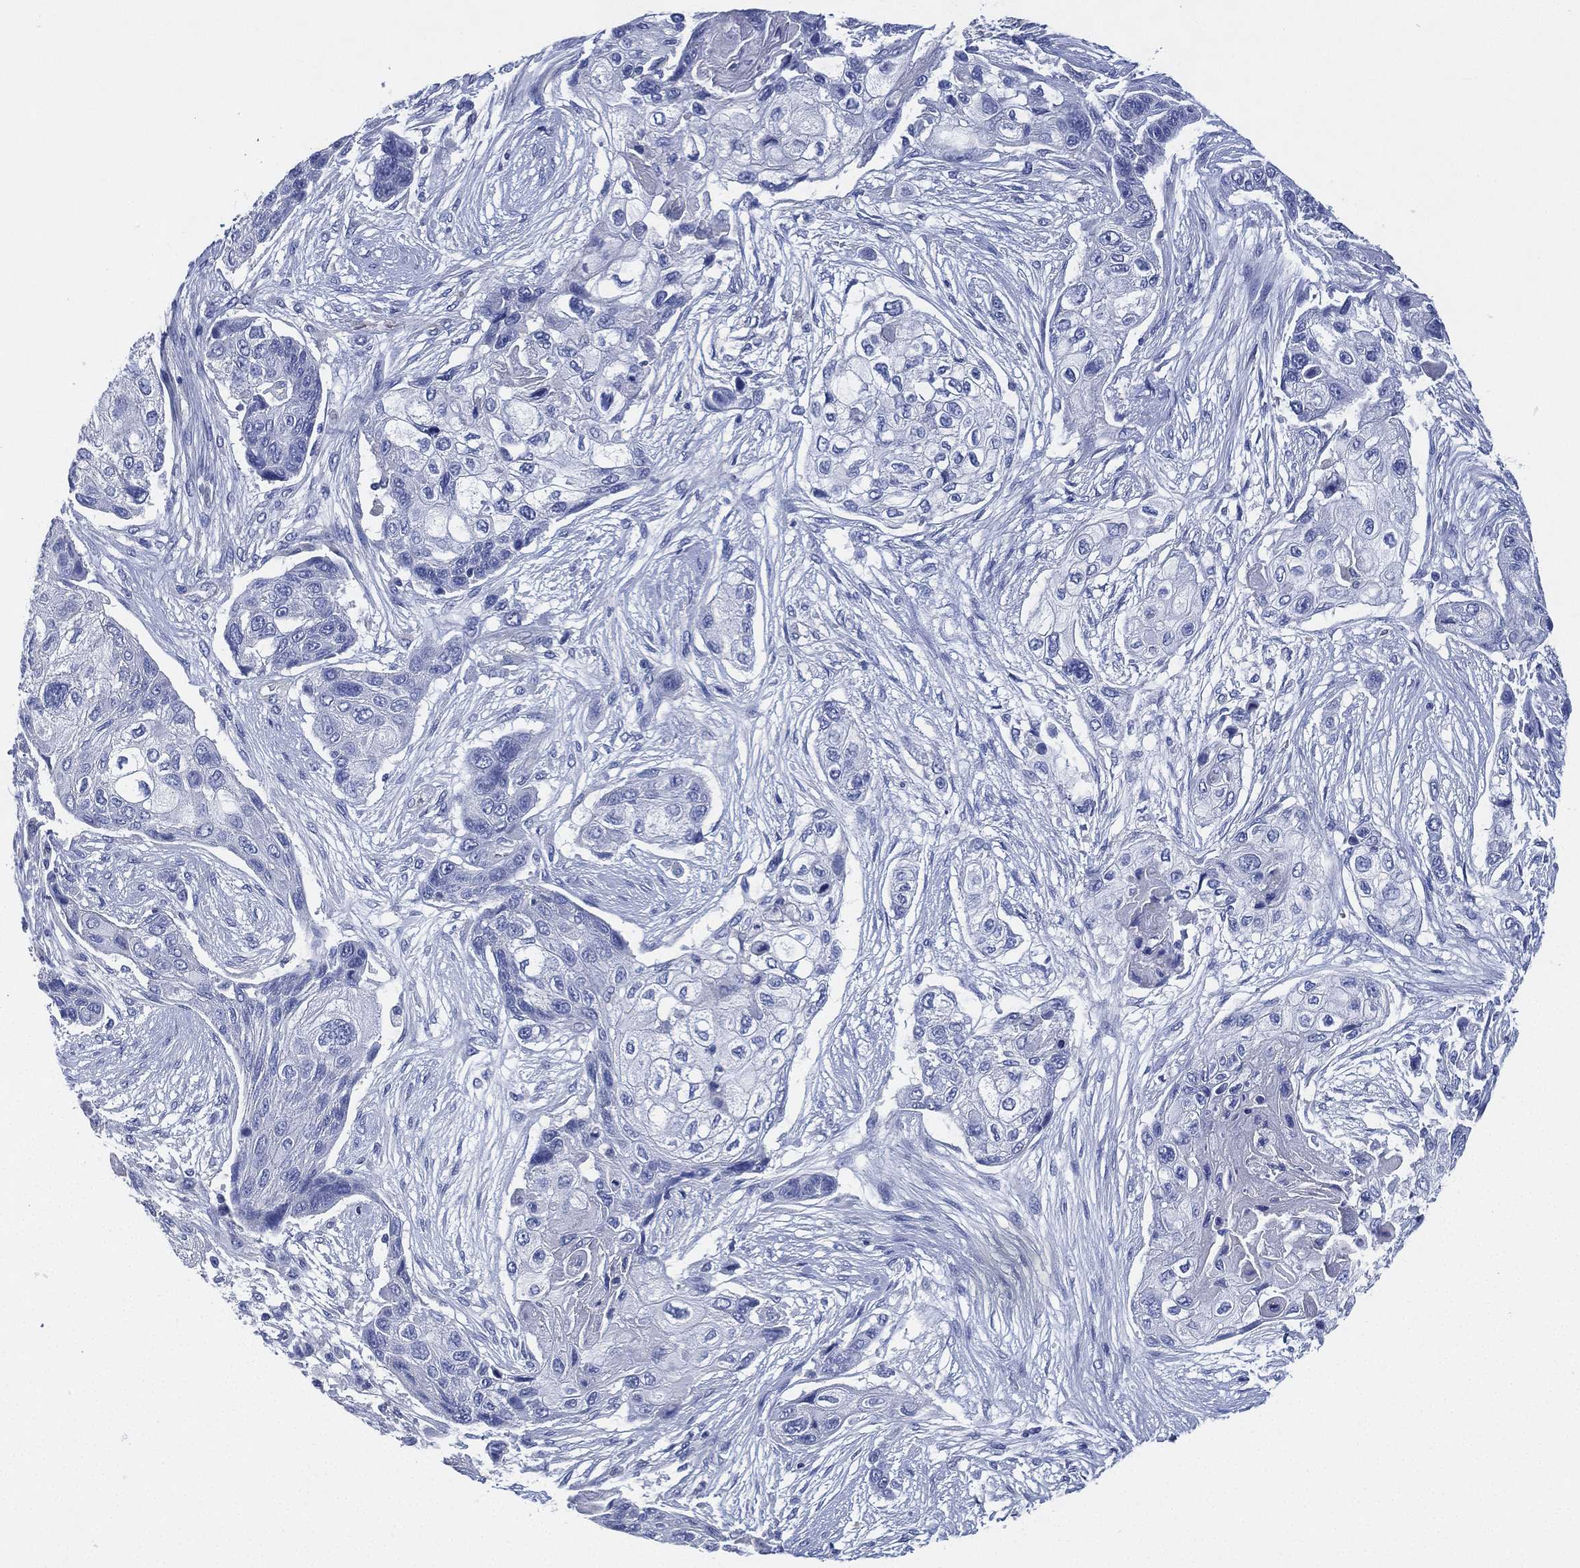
{"staining": {"intensity": "negative", "quantity": "none", "location": "none"}, "tissue": "lung cancer", "cell_type": "Tumor cells", "image_type": "cancer", "snomed": [{"axis": "morphology", "description": "Squamous cell carcinoma, NOS"}, {"axis": "topography", "description": "Lung"}], "caption": "Immunohistochemical staining of human lung cancer exhibits no significant positivity in tumor cells. (Immunohistochemistry, brightfield microscopy, high magnification).", "gene": "CCDC70", "patient": {"sex": "male", "age": 69}}